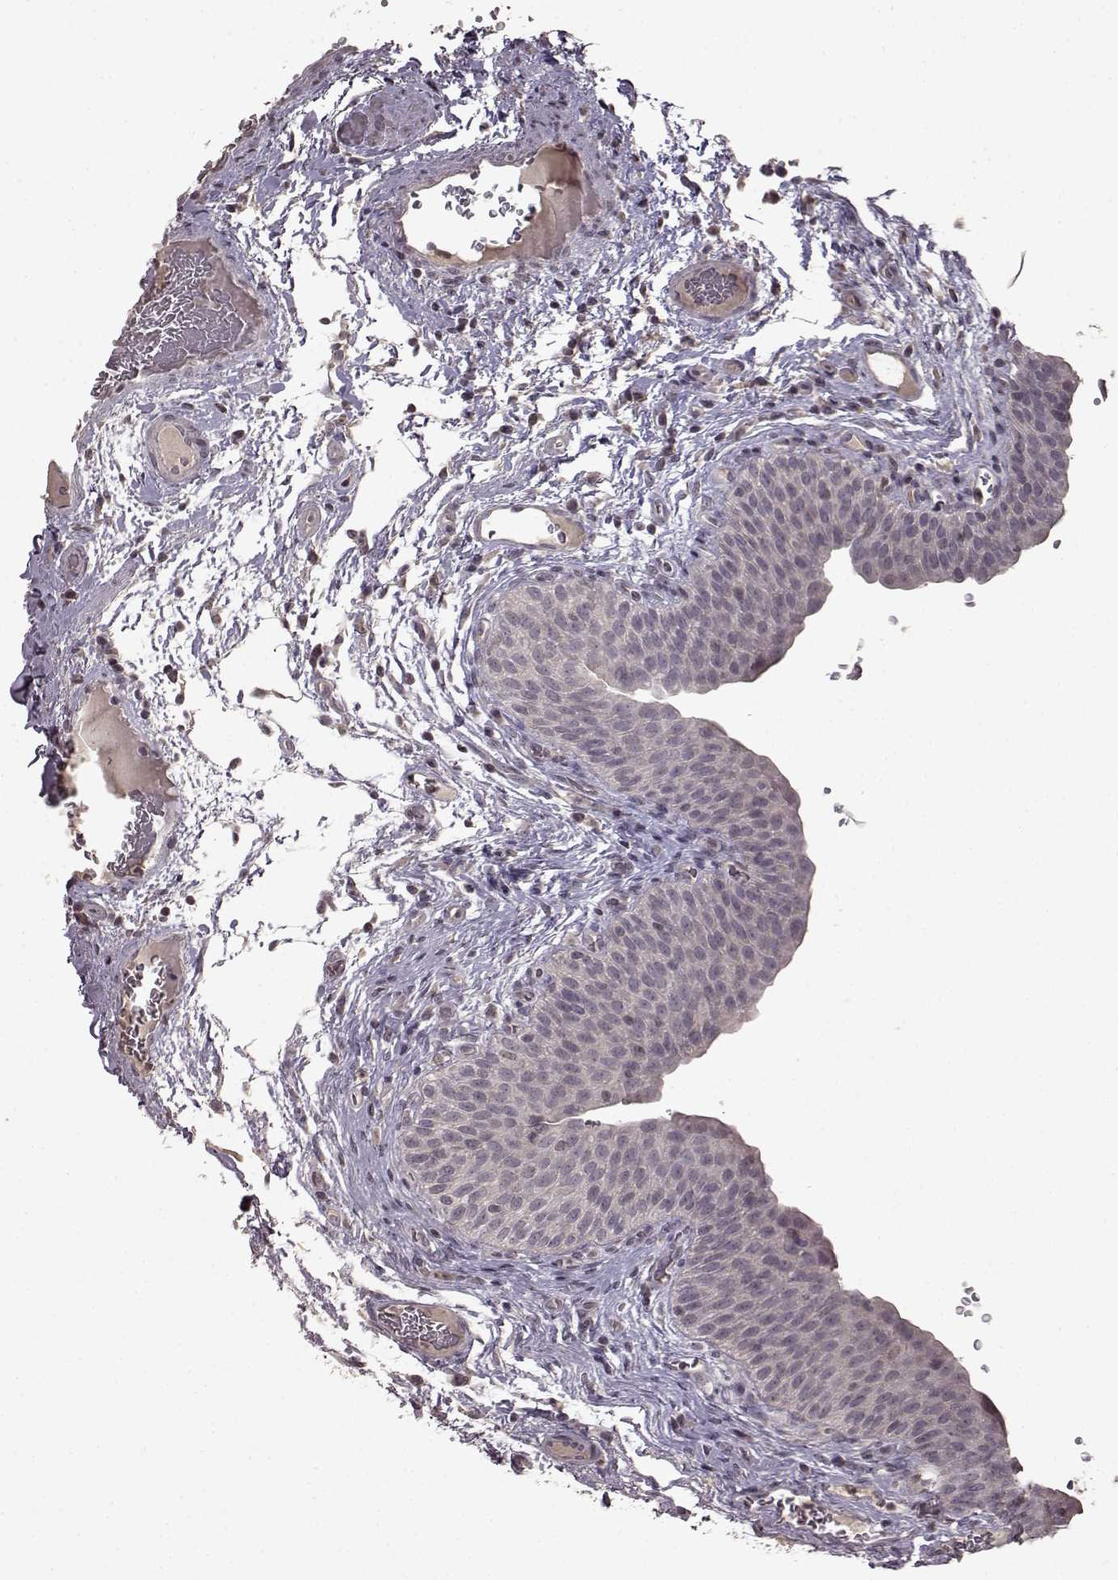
{"staining": {"intensity": "negative", "quantity": "none", "location": "none"}, "tissue": "urinary bladder", "cell_type": "Urothelial cells", "image_type": "normal", "snomed": [{"axis": "morphology", "description": "Normal tissue, NOS"}, {"axis": "topography", "description": "Urinary bladder"}], "caption": "Human urinary bladder stained for a protein using IHC displays no staining in urothelial cells.", "gene": "LHB", "patient": {"sex": "male", "age": 66}}